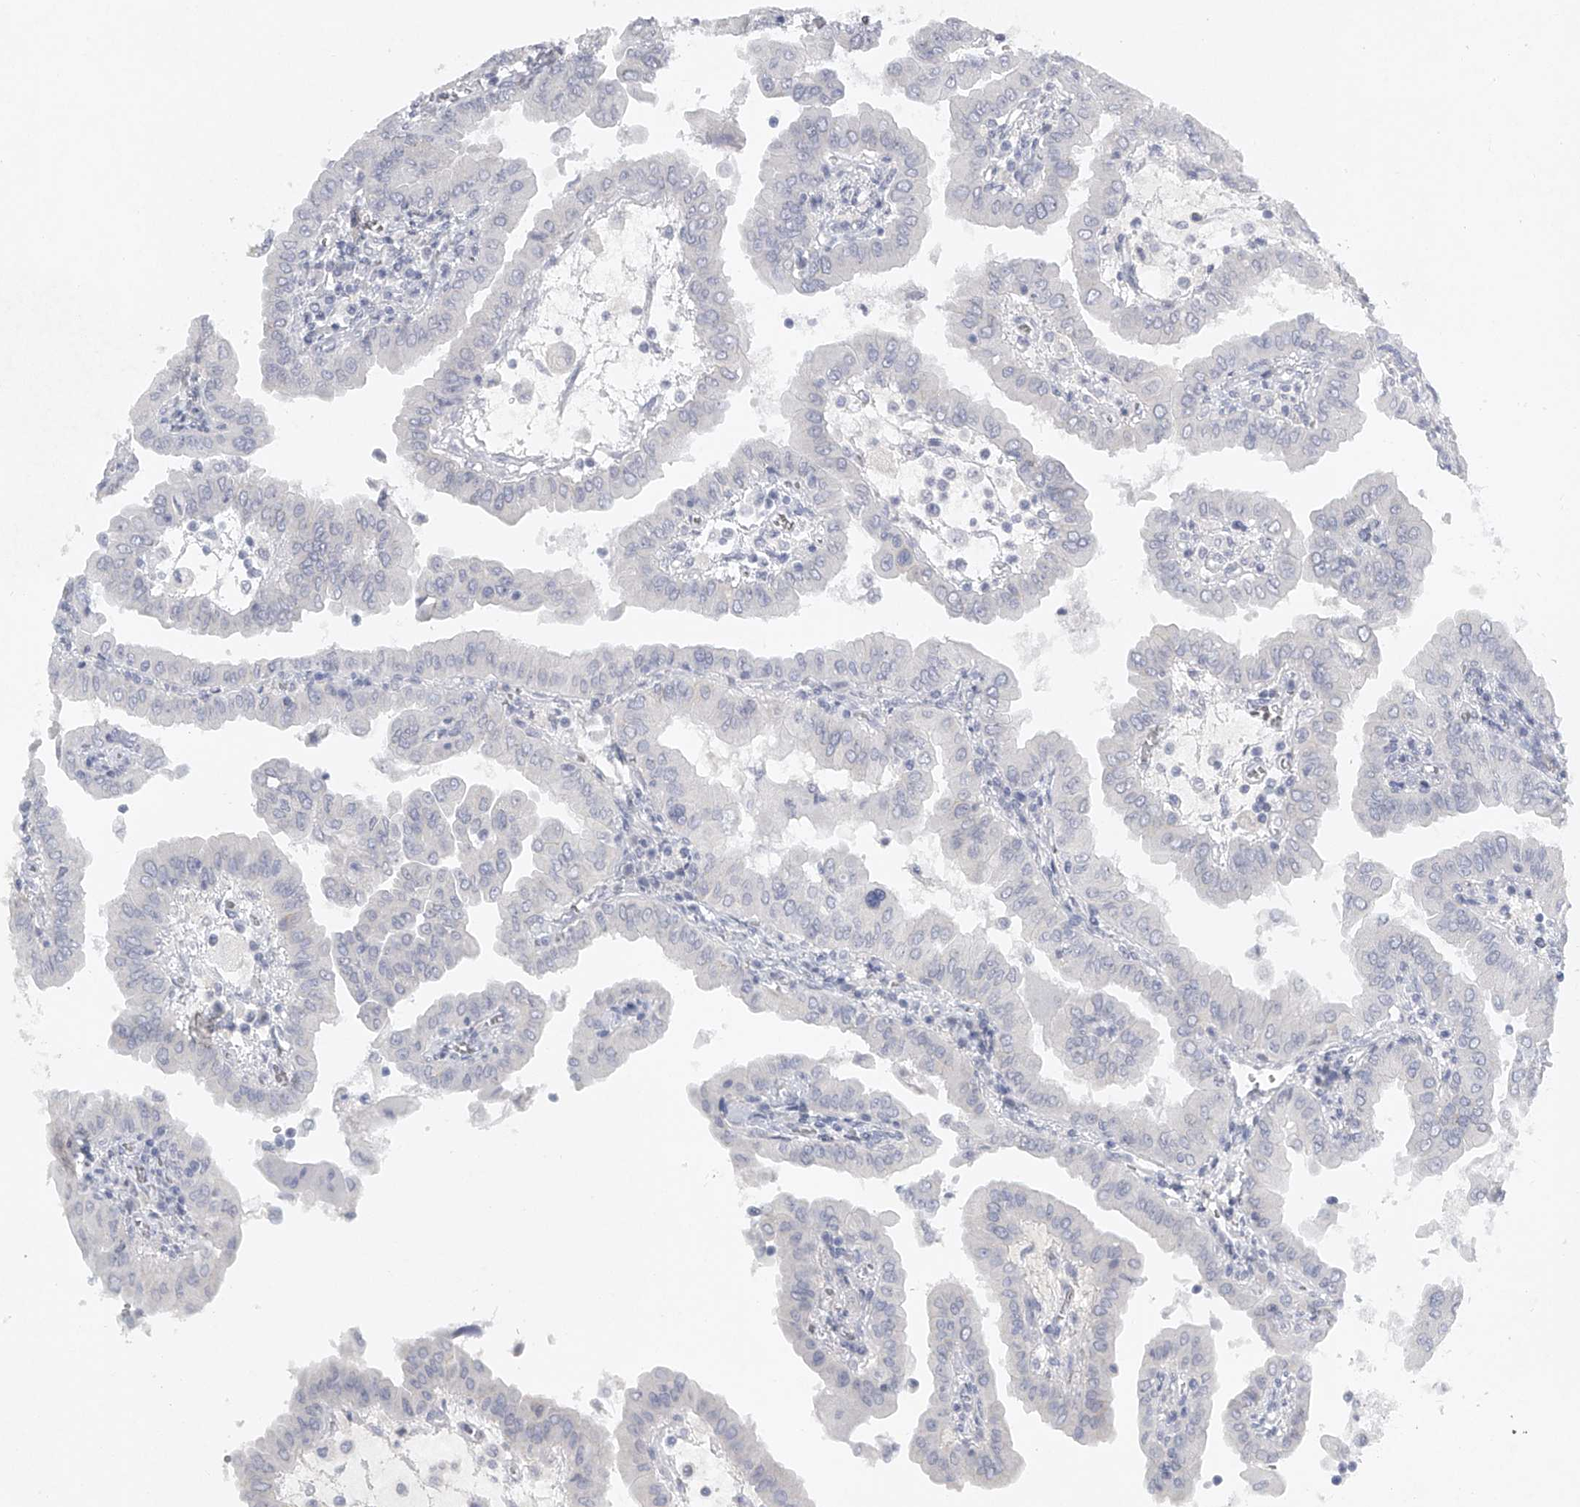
{"staining": {"intensity": "negative", "quantity": "none", "location": "none"}, "tissue": "thyroid cancer", "cell_type": "Tumor cells", "image_type": "cancer", "snomed": [{"axis": "morphology", "description": "Papillary adenocarcinoma, NOS"}, {"axis": "topography", "description": "Thyroid gland"}], "caption": "A high-resolution histopathology image shows IHC staining of thyroid cancer, which reveals no significant expression in tumor cells. The staining is performed using DAB (3,3'-diaminobenzidine) brown chromogen with nuclei counter-stained in using hematoxylin.", "gene": "FAT2", "patient": {"sex": "male", "age": 33}}